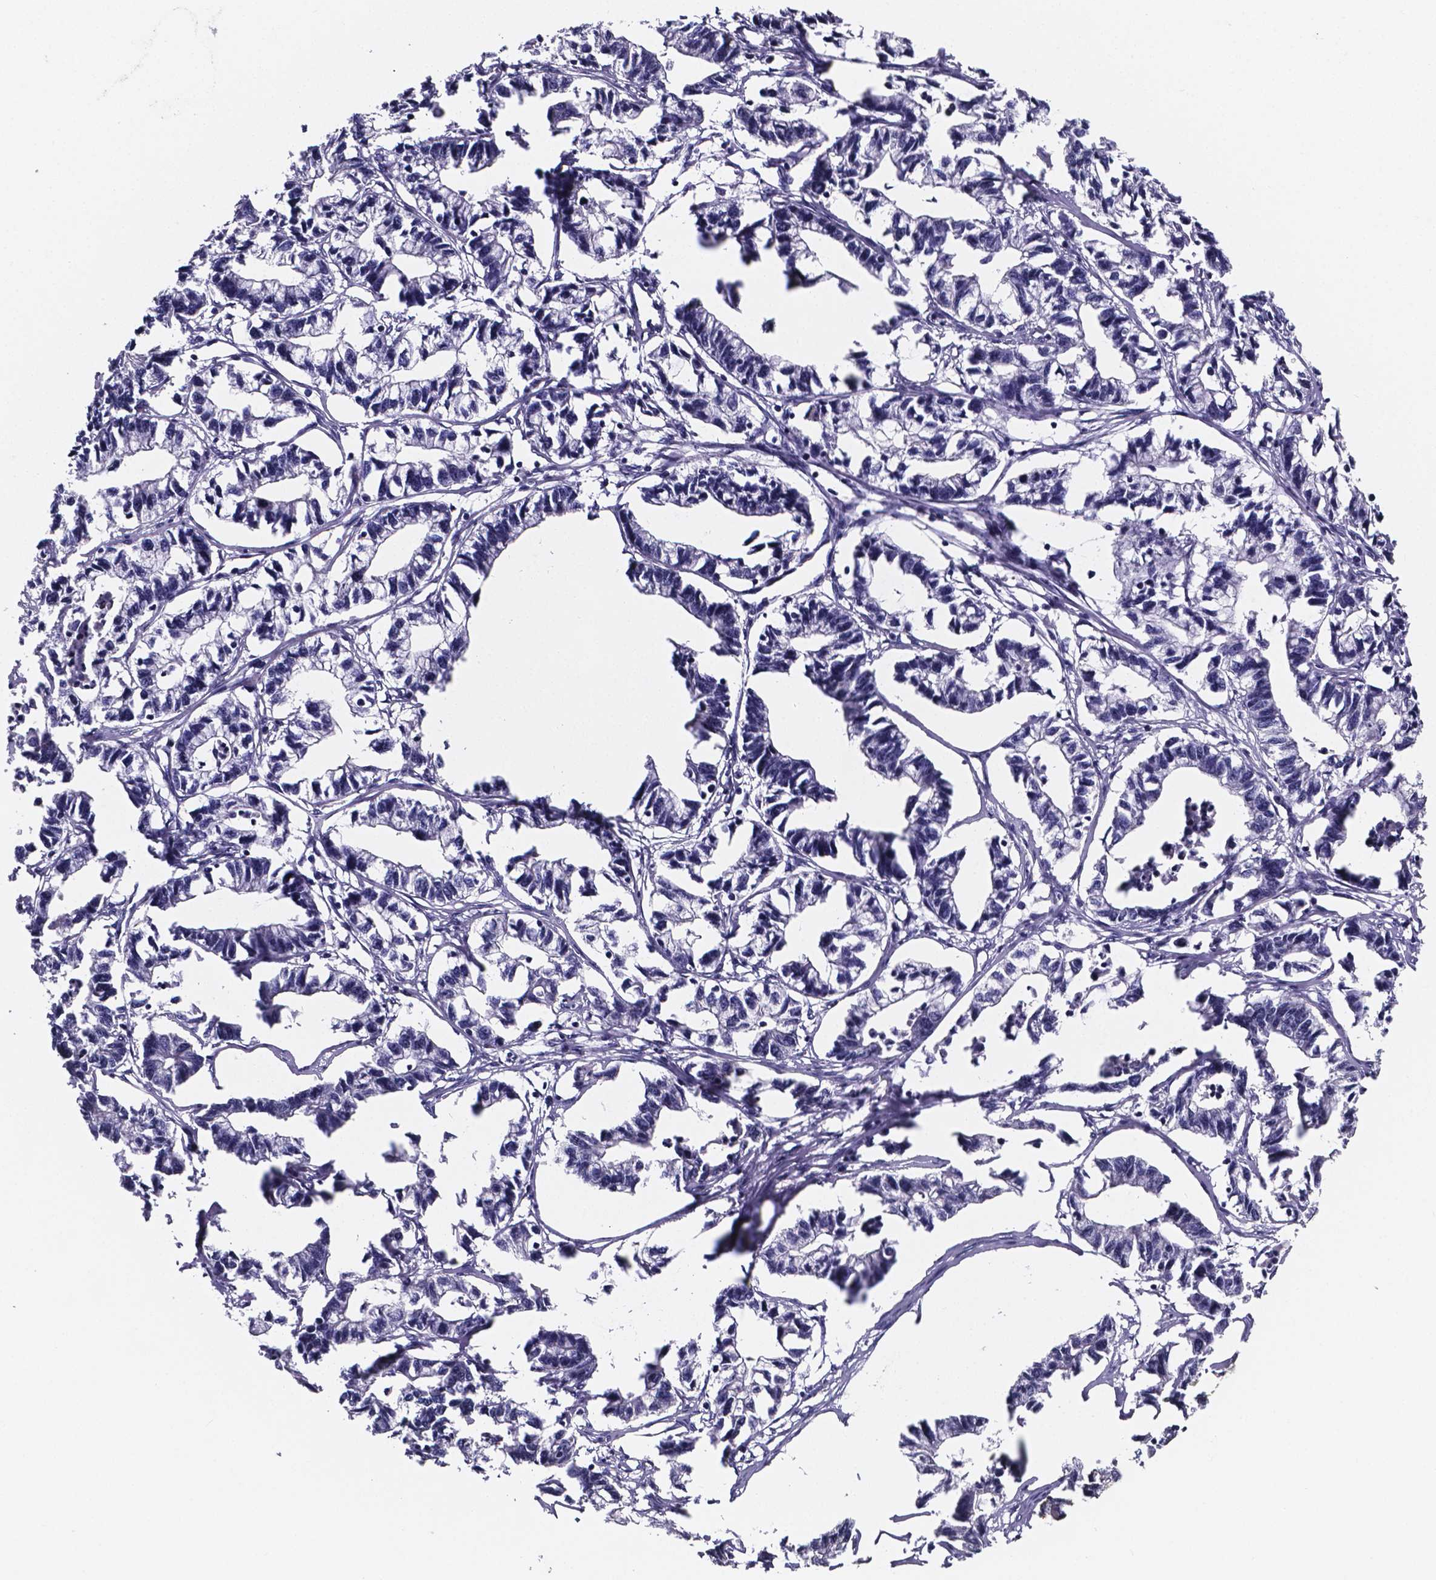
{"staining": {"intensity": "negative", "quantity": "none", "location": "none"}, "tissue": "stomach cancer", "cell_type": "Tumor cells", "image_type": "cancer", "snomed": [{"axis": "morphology", "description": "Adenocarcinoma, NOS"}, {"axis": "topography", "description": "Stomach"}], "caption": "Immunohistochemistry (IHC) image of stomach cancer stained for a protein (brown), which exhibits no staining in tumor cells.", "gene": "IZUMO1", "patient": {"sex": "male", "age": 83}}